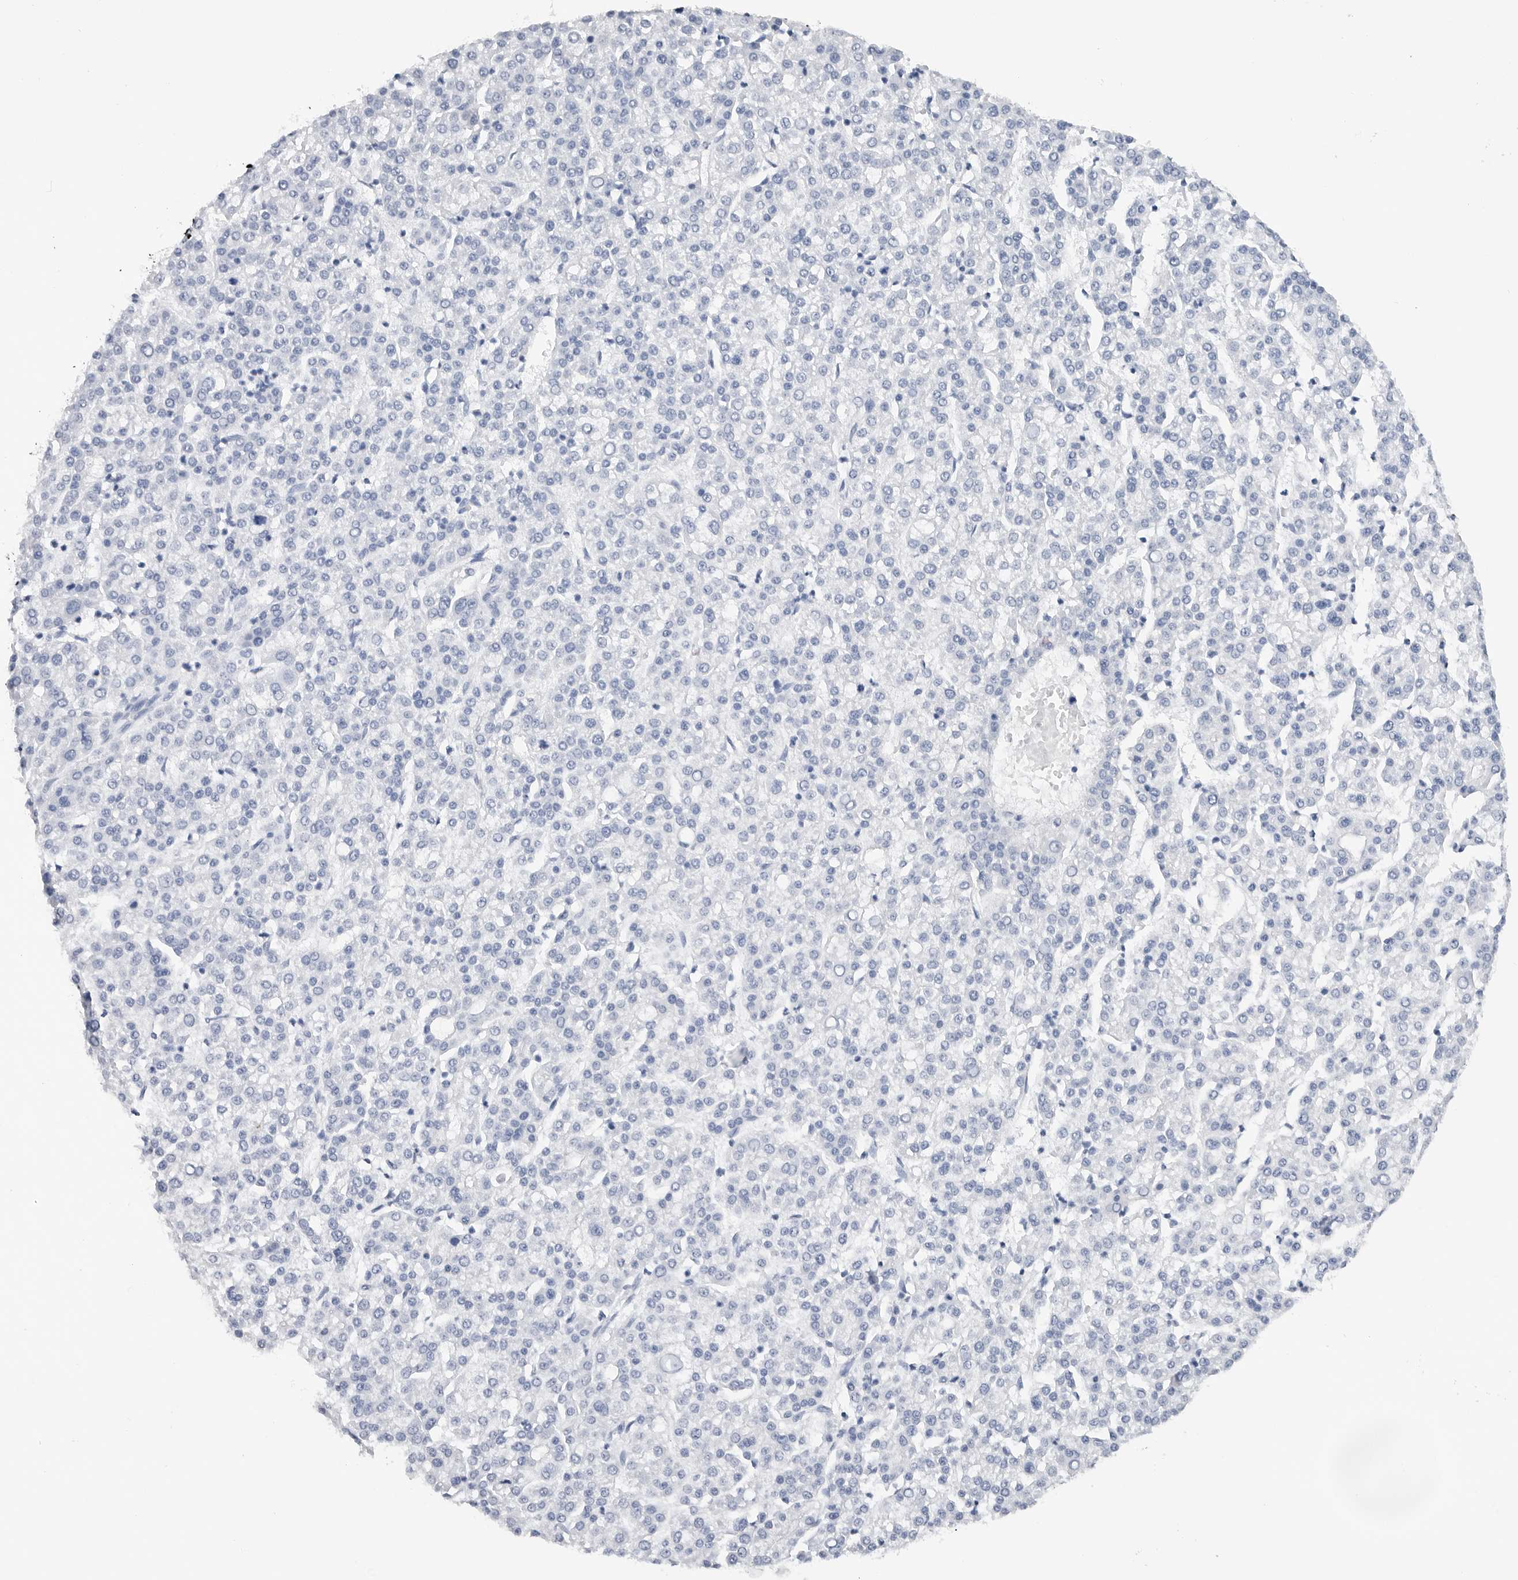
{"staining": {"intensity": "negative", "quantity": "none", "location": "none"}, "tissue": "liver cancer", "cell_type": "Tumor cells", "image_type": "cancer", "snomed": [{"axis": "morphology", "description": "Carcinoma, Hepatocellular, NOS"}, {"axis": "topography", "description": "Liver"}], "caption": "Immunohistochemistry micrograph of hepatocellular carcinoma (liver) stained for a protein (brown), which demonstrates no positivity in tumor cells. (DAB (3,3'-diaminobenzidine) immunohistochemistry (IHC) visualized using brightfield microscopy, high magnification).", "gene": "MAP2K5", "patient": {"sex": "female", "age": 58}}